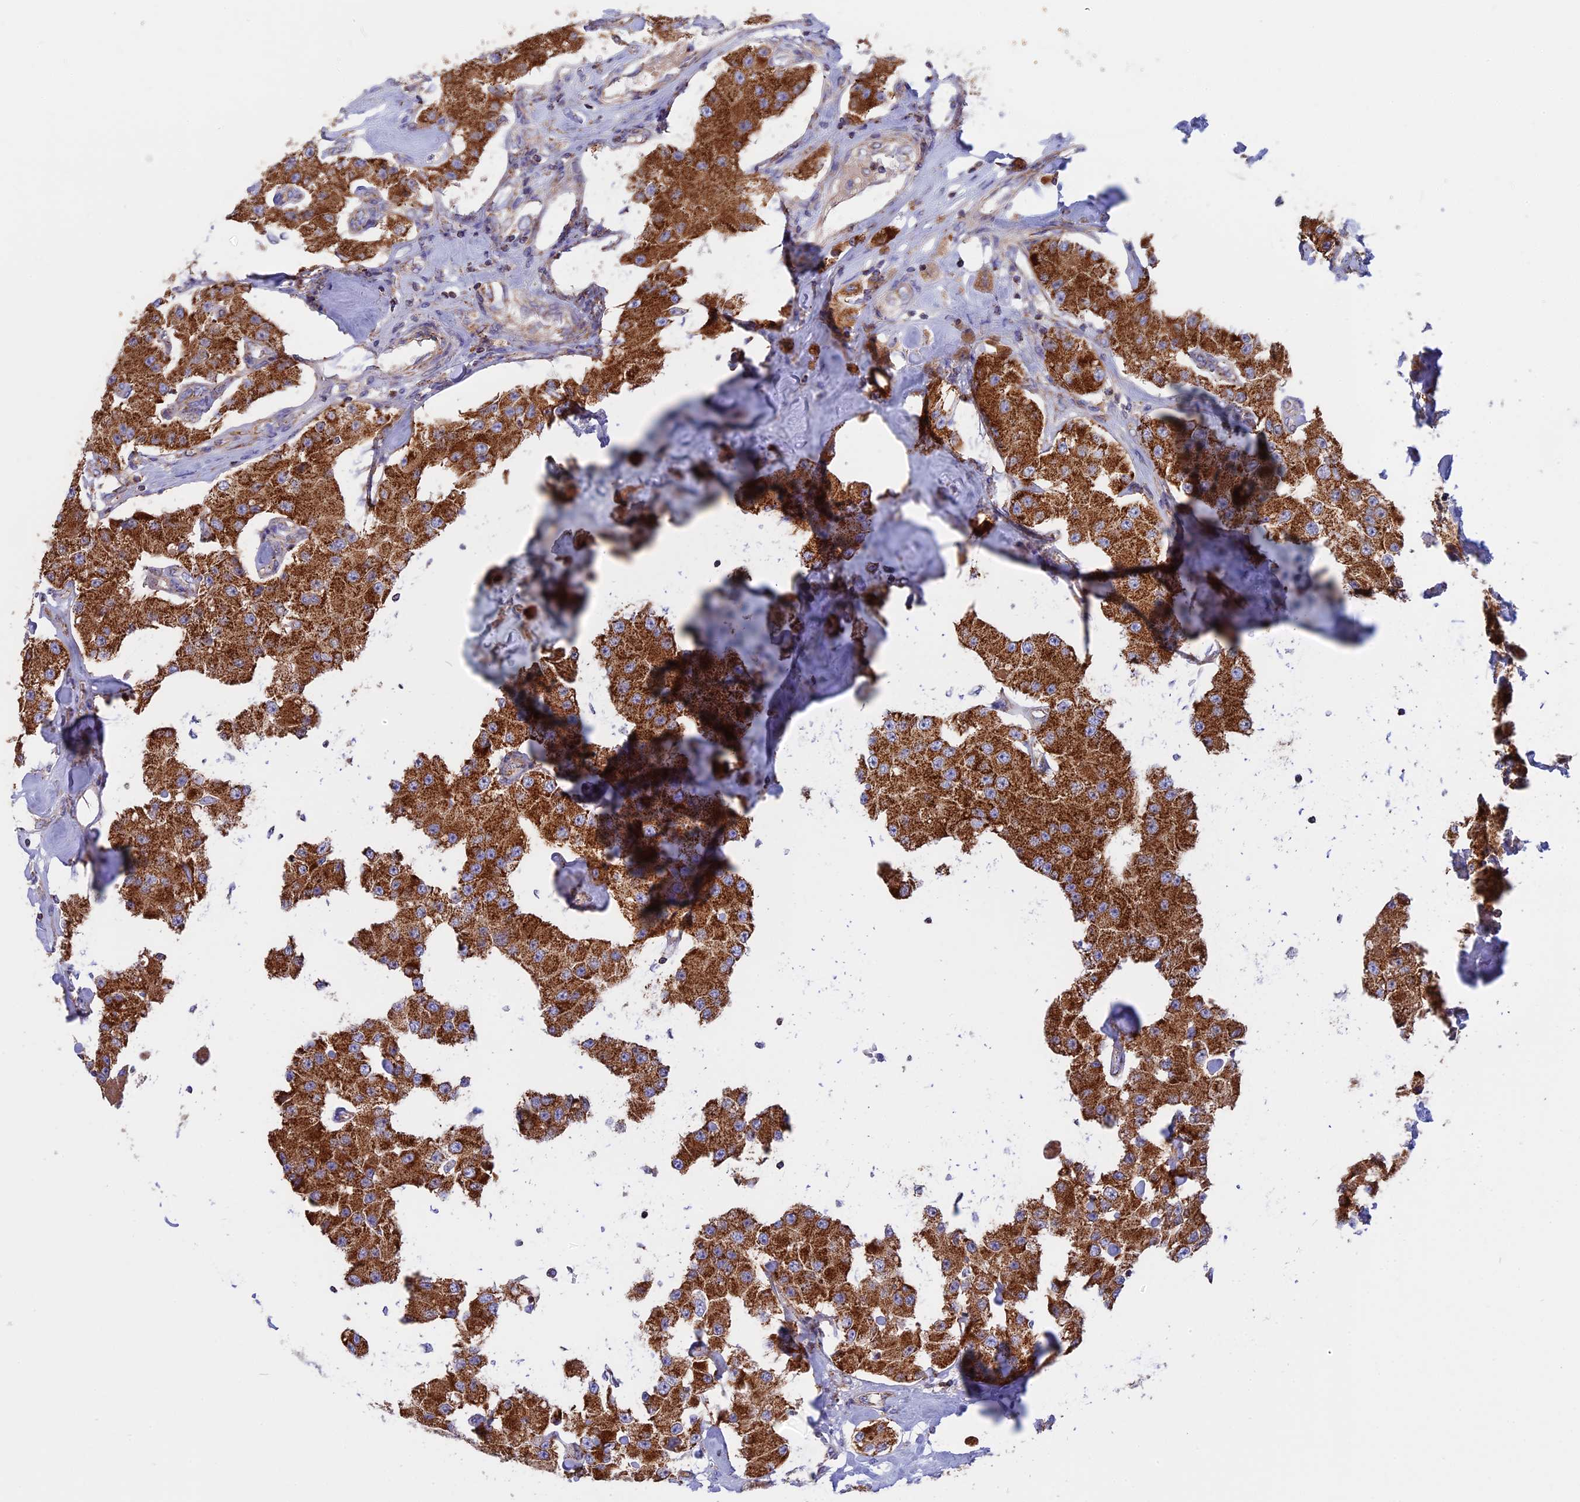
{"staining": {"intensity": "strong", "quantity": ">75%", "location": "cytoplasmic/membranous"}, "tissue": "carcinoid", "cell_type": "Tumor cells", "image_type": "cancer", "snomed": [{"axis": "morphology", "description": "Carcinoid, malignant, NOS"}, {"axis": "topography", "description": "Pancreas"}], "caption": "Immunohistochemistry (DAB) staining of human carcinoid demonstrates strong cytoplasmic/membranous protein expression in approximately >75% of tumor cells. The staining is performed using DAB brown chromogen to label protein expression. The nuclei are counter-stained blue using hematoxylin.", "gene": "GCDH", "patient": {"sex": "male", "age": 41}}